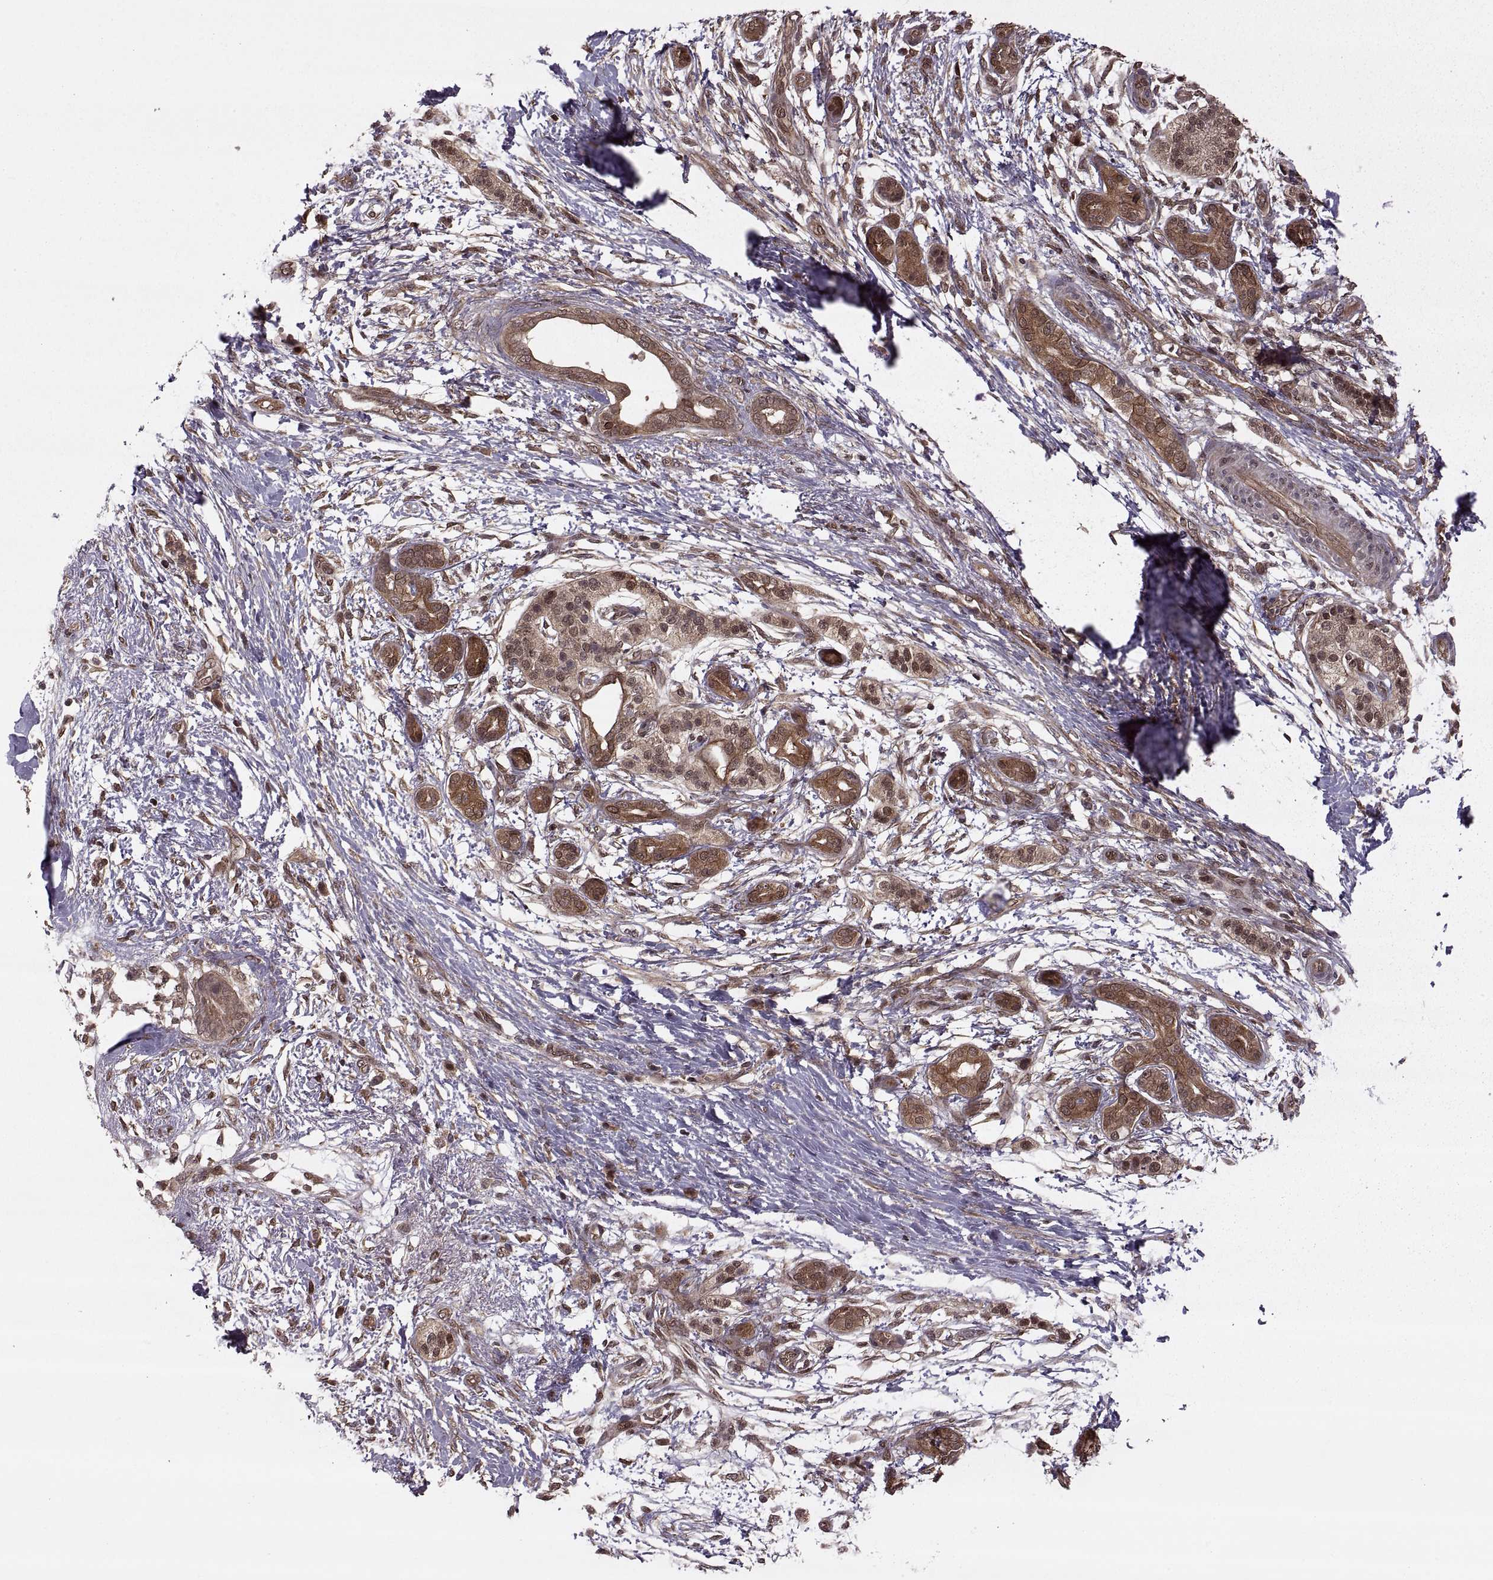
{"staining": {"intensity": "strong", "quantity": ">75%", "location": "cytoplasmic/membranous"}, "tissue": "pancreatic cancer", "cell_type": "Tumor cells", "image_type": "cancer", "snomed": [{"axis": "morphology", "description": "Adenocarcinoma, NOS"}, {"axis": "topography", "description": "Pancreas"}], "caption": "Immunohistochemical staining of pancreatic adenocarcinoma demonstrates strong cytoplasmic/membranous protein staining in about >75% of tumor cells.", "gene": "DEDD", "patient": {"sex": "female", "age": 72}}